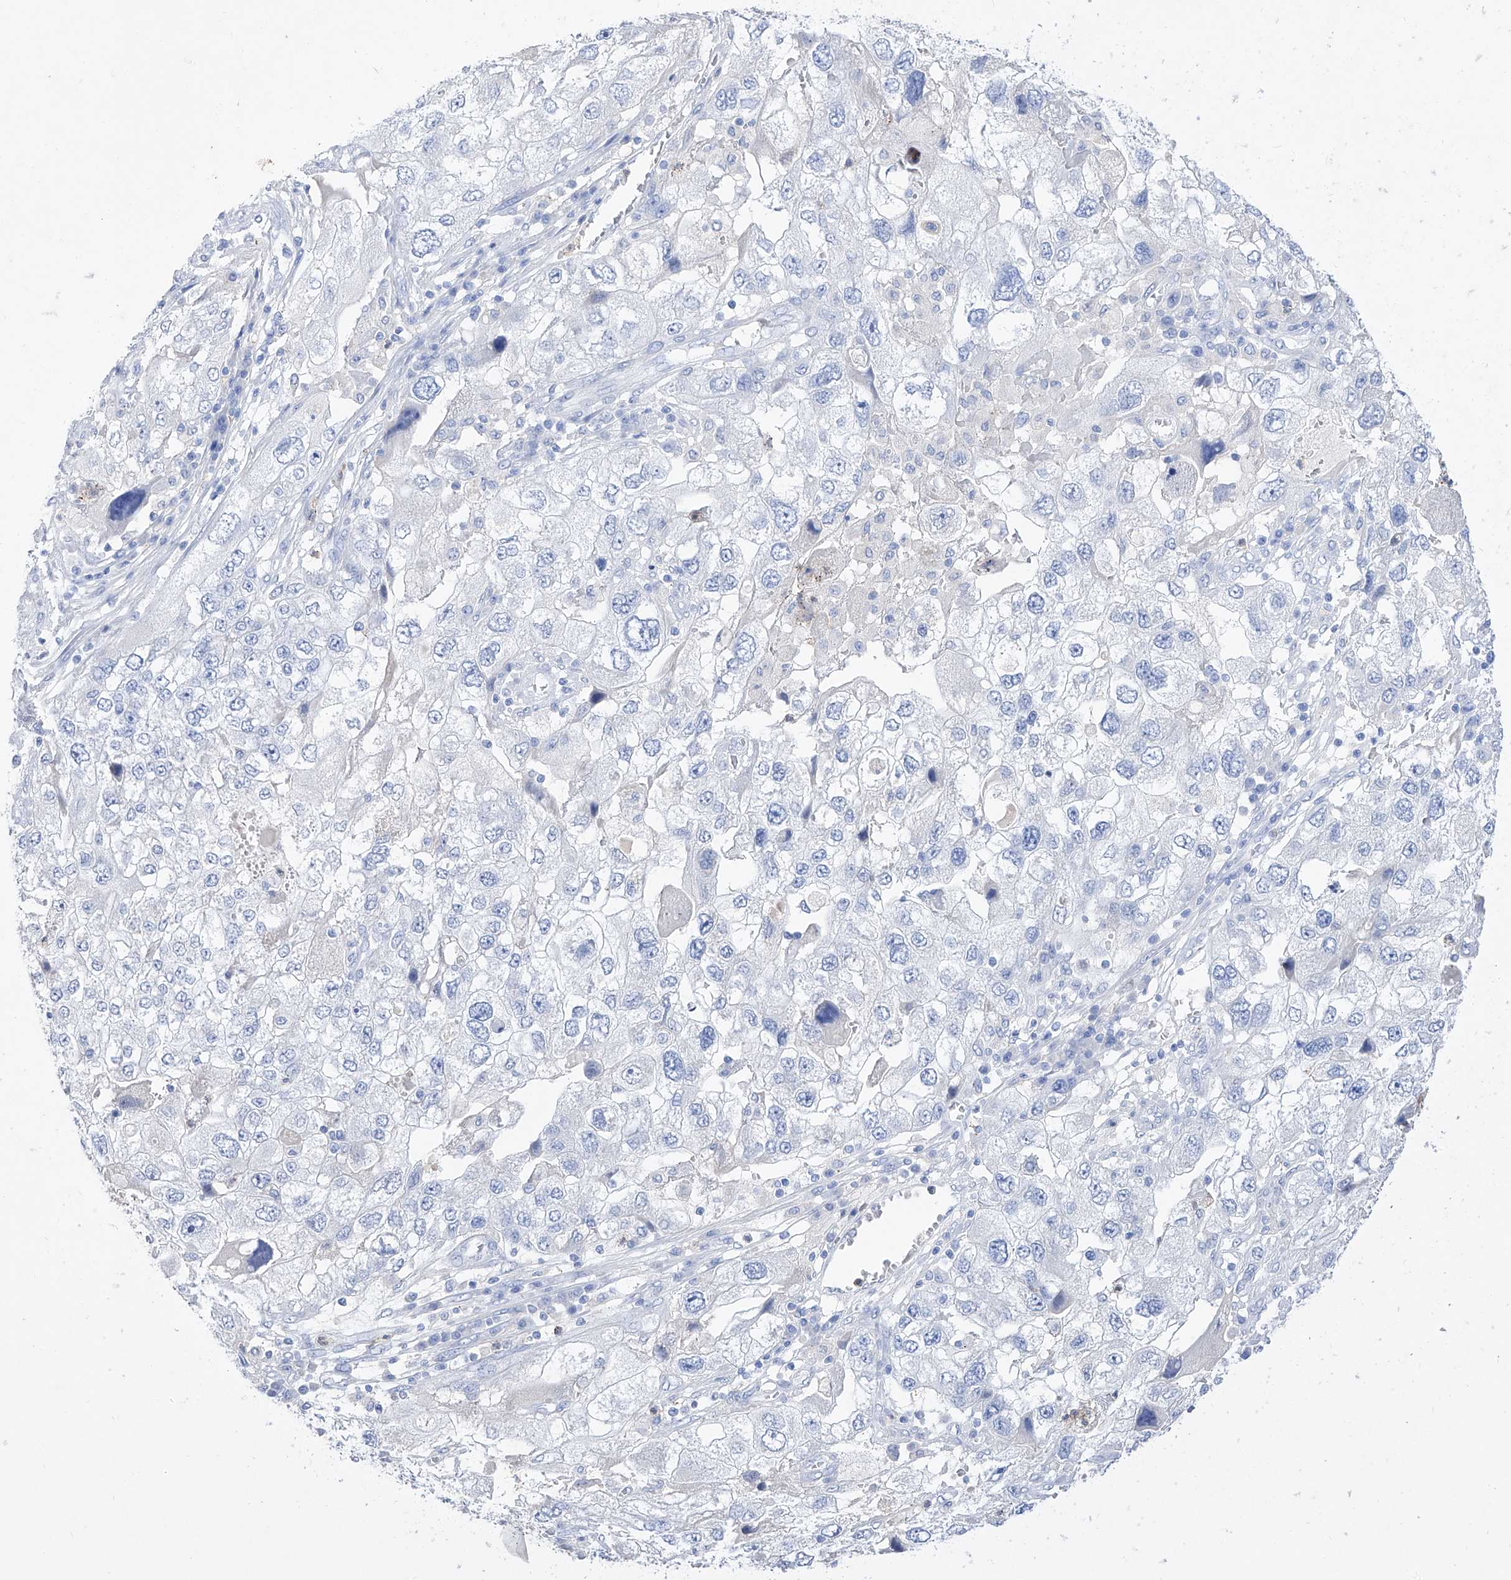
{"staining": {"intensity": "negative", "quantity": "none", "location": "none"}, "tissue": "endometrial cancer", "cell_type": "Tumor cells", "image_type": "cancer", "snomed": [{"axis": "morphology", "description": "Adenocarcinoma, NOS"}, {"axis": "topography", "description": "Endometrium"}], "caption": "Endometrial cancer (adenocarcinoma) was stained to show a protein in brown. There is no significant staining in tumor cells.", "gene": "TM7SF2", "patient": {"sex": "female", "age": 49}}